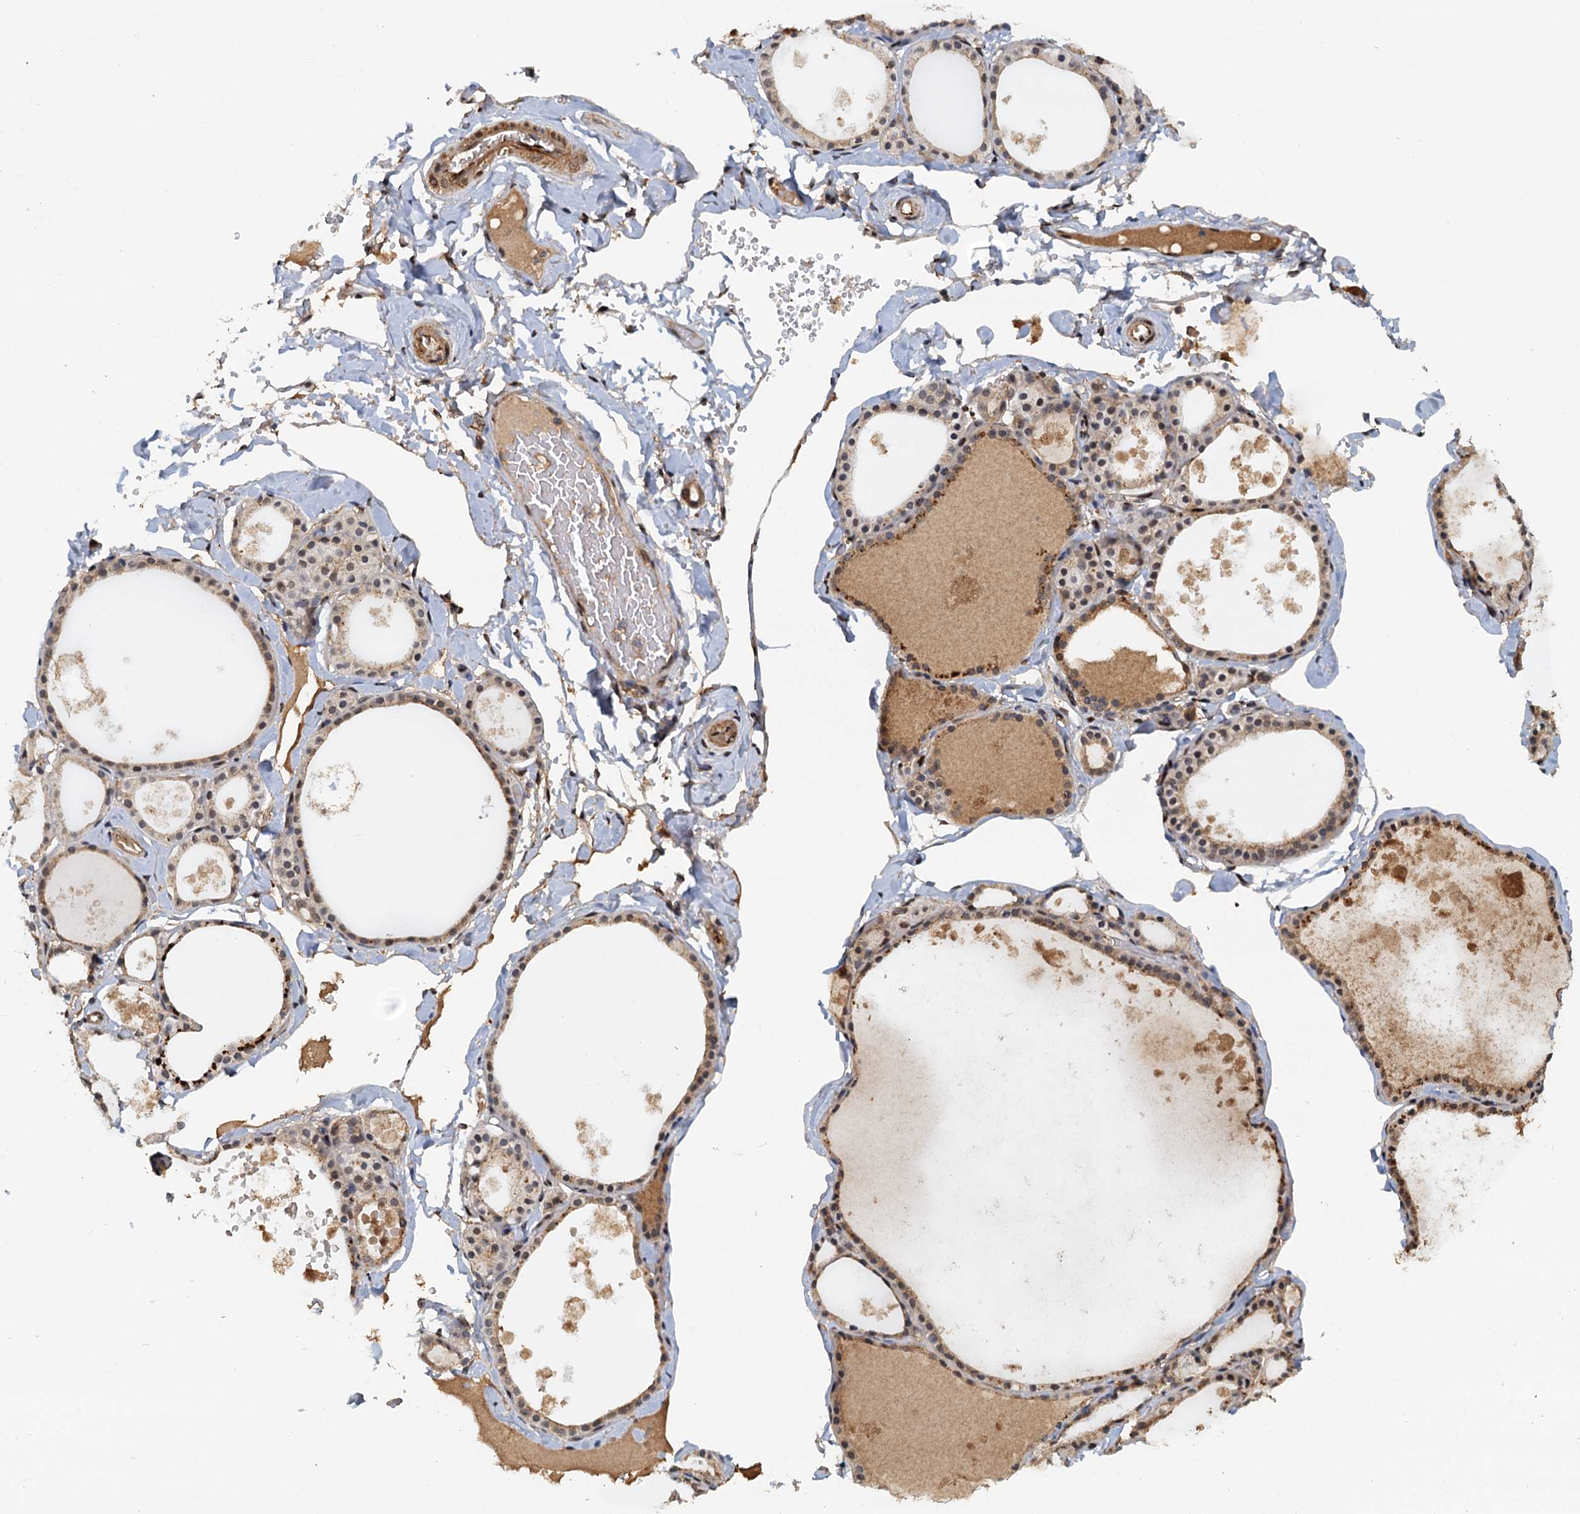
{"staining": {"intensity": "moderate", "quantity": "25%-75%", "location": "cytoplasmic/membranous"}, "tissue": "thyroid gland", "cell_type": "Glandular cells", "image_type": "normal", "snomed": [{"axis": "morphology", "description": "Normal tissue, NOS"}, {"axis": "topography", "description": "Thyroid gland"}], "caption": "A brown stain highlights moderate cytoplasmic/membranous expression of a protein in glandular cells of normal human thyroid gland. Using DAB (brown) and hematoxylin (blue) stains, captured at high magnification using brightfield microscopy.", "gene": "UBL7", "patient": {"sex": "male", "age": 56}}